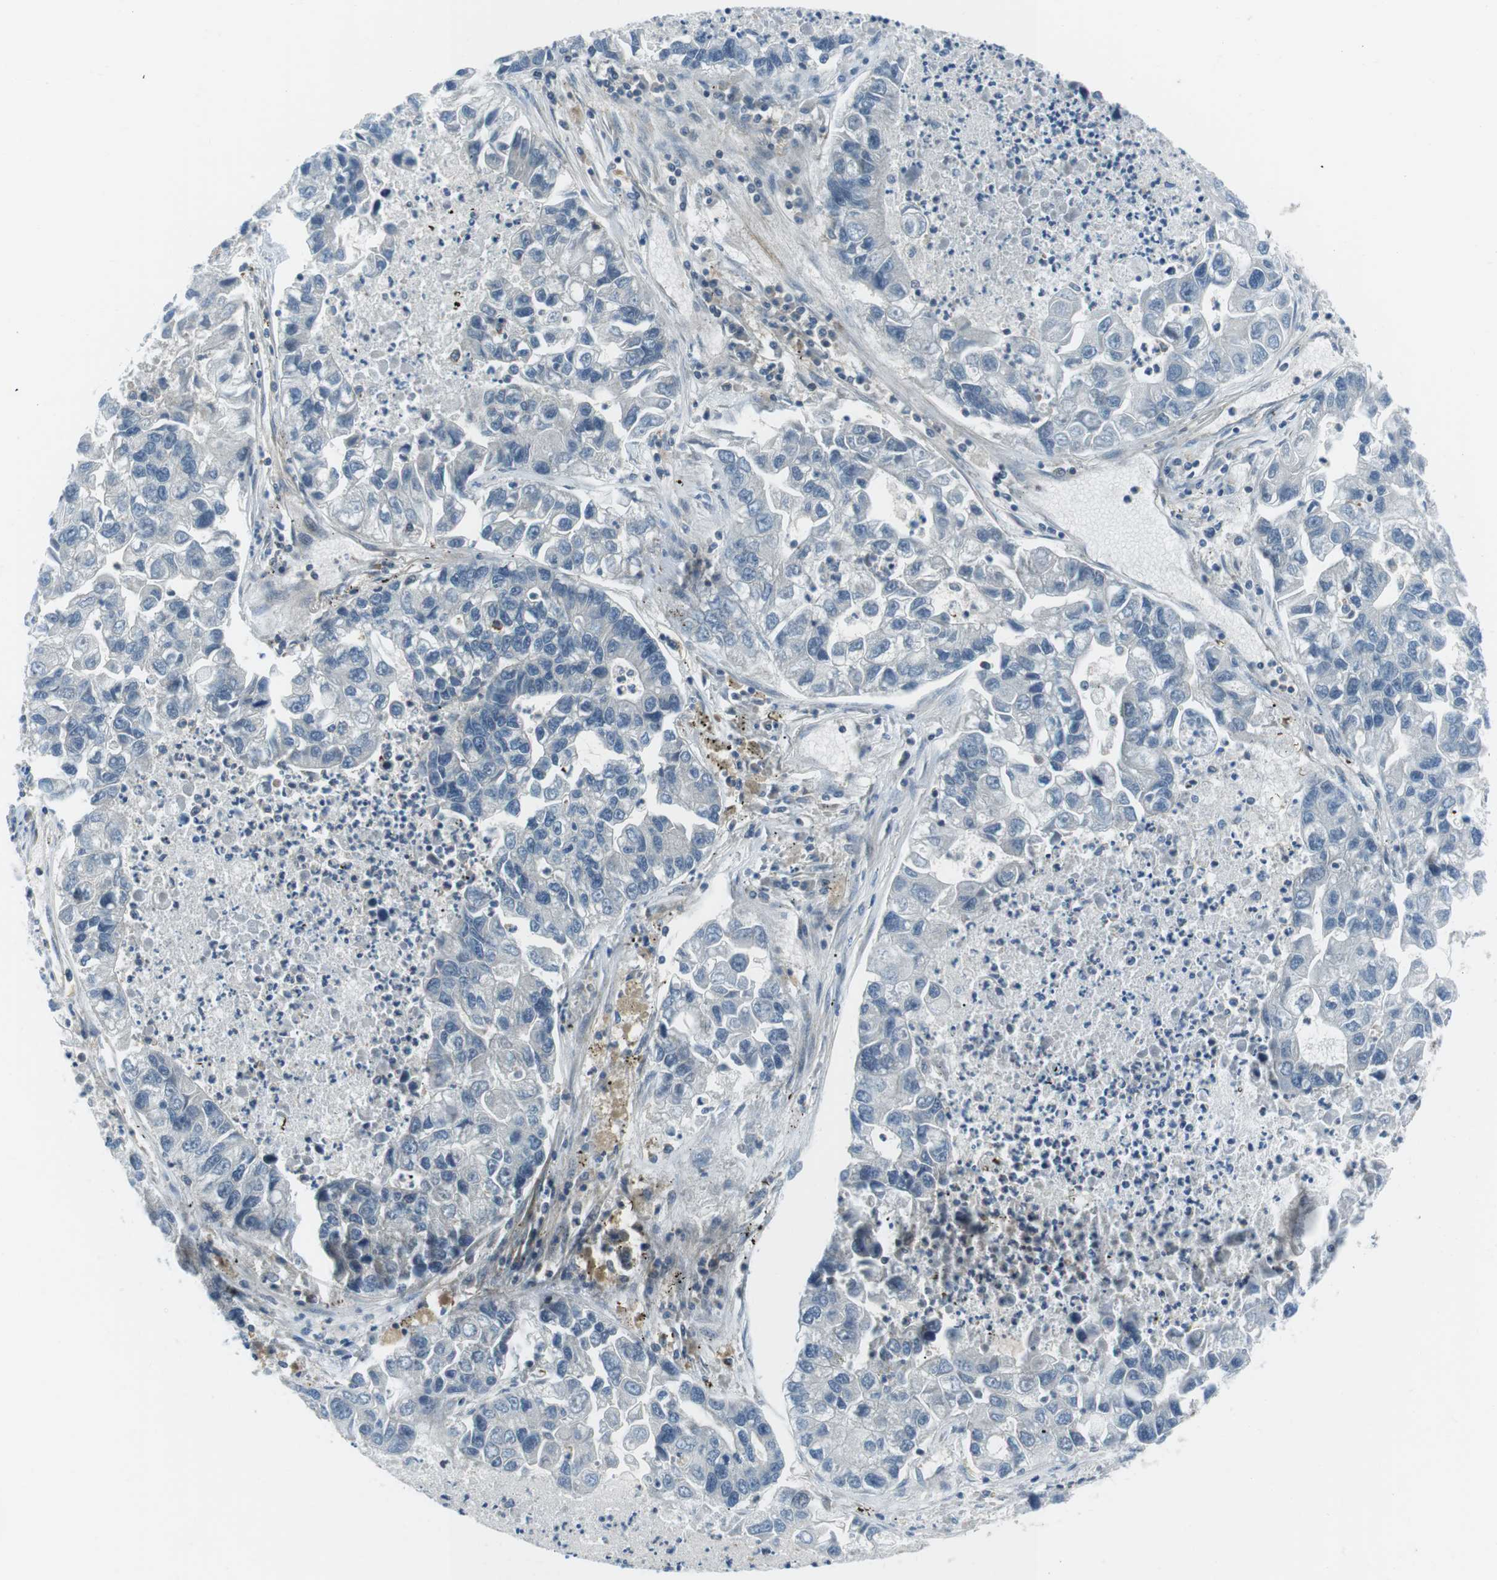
{"staining": {"intensity": "negative", "quantity": "none", "location": "none"}, "tissue": "lung cancer", "cell_type": "Tumor cells", "image_type": "cancer", "snomed": [{"axis": "morphology", "description": "Adenocarcinoma, NOS"}, {"axis": "topography", "description": "Lung"}], "caption": "This is an immunohistochemistry histopathology image of human adenocarcinoma (lung). There is no positivity in tumor cells.", "gene": "ARVCF", "patient": {"sex": "female", "age": 51}}